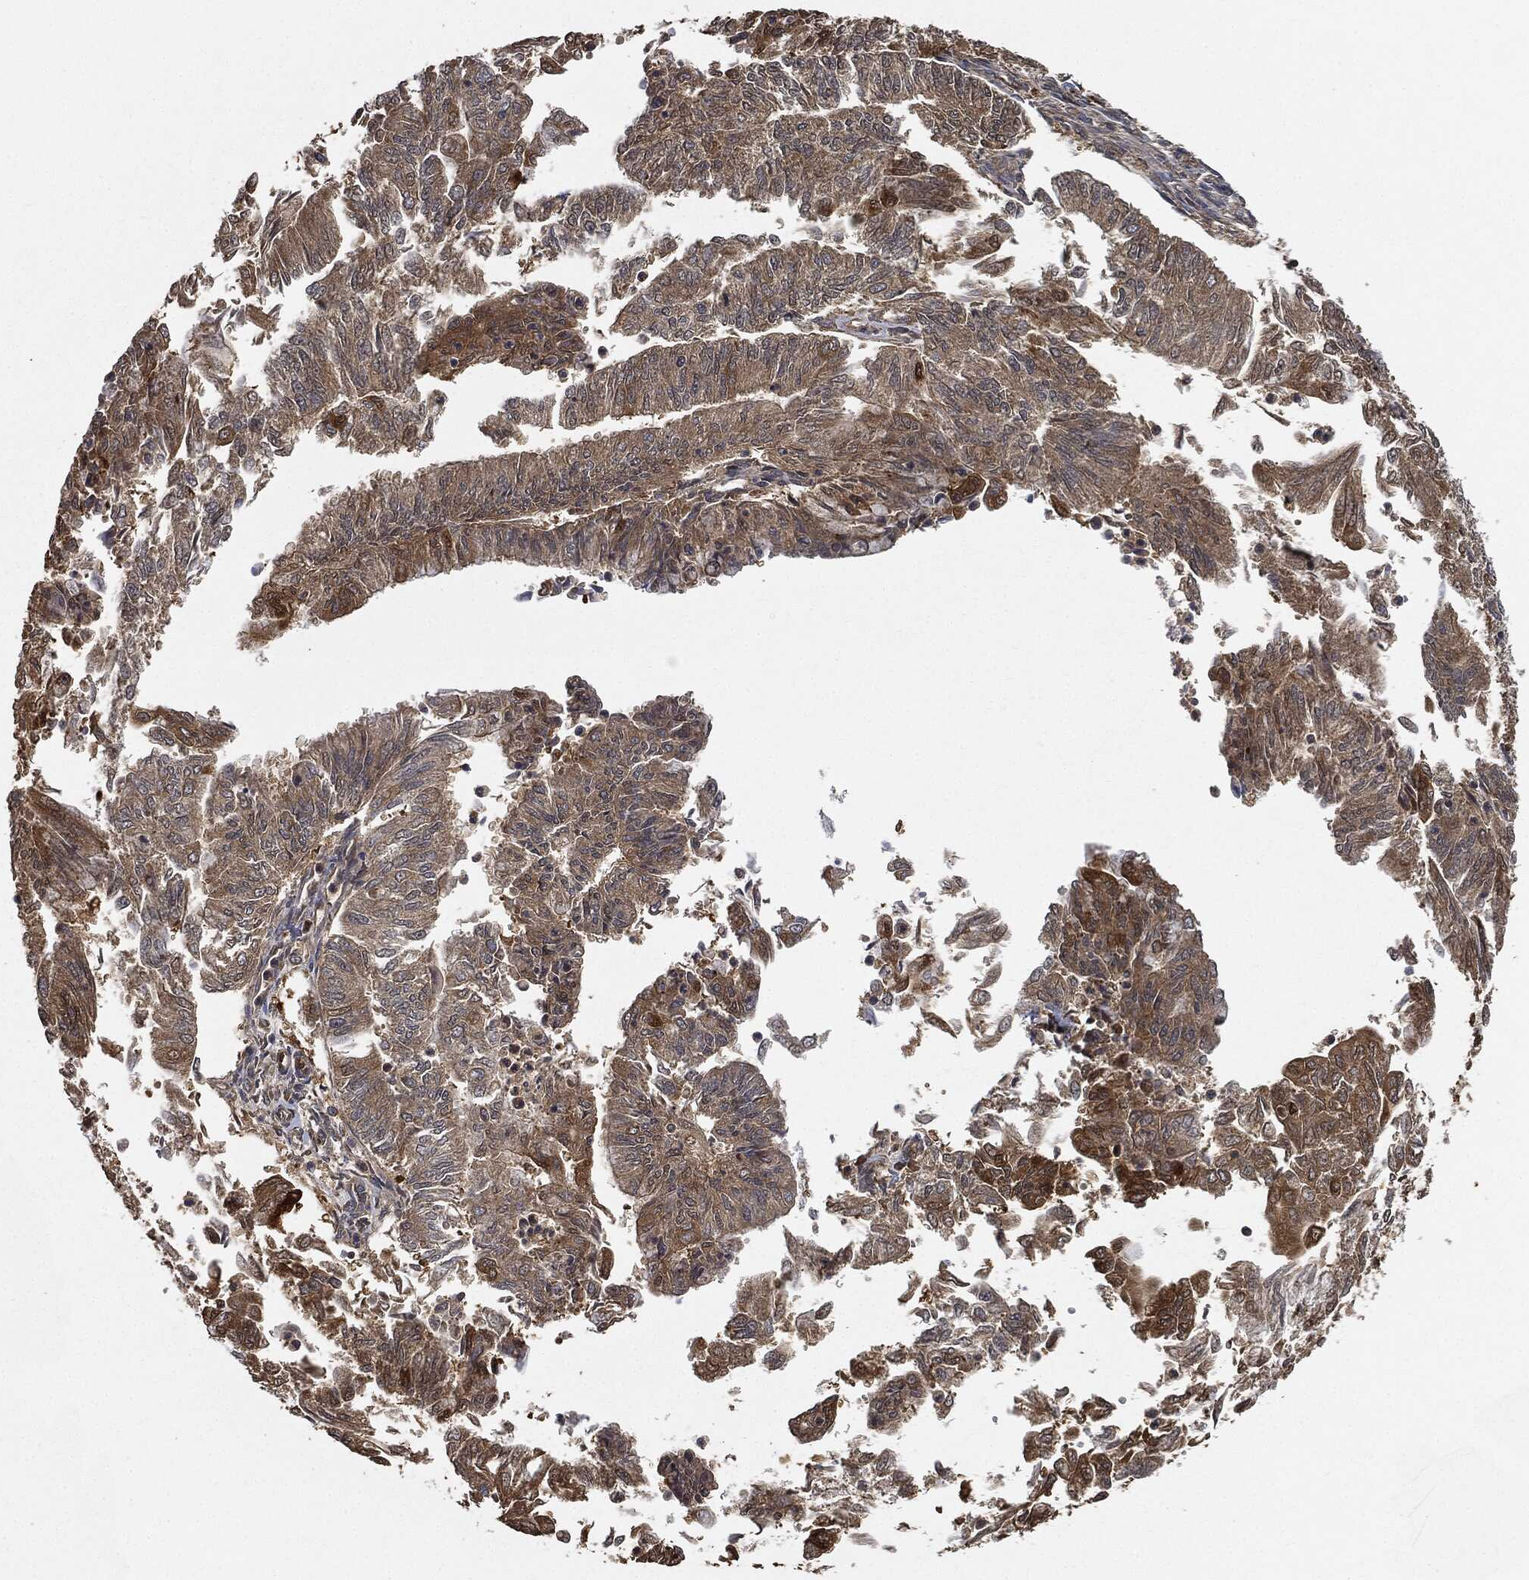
{"staining": {"intensity": "moderate", "quantity": "<25%", "location": "cytoplasmic/membranous"}, "tissue": "endometrial cancer", "cell_type": "Tumor cells", "image_type": "cancer", "snomed": [{"axis": "morphology", "description": "Adenocarcinoma, NOS"}, {"axis": "topography", "description": "Endometrium"}], "caption": "Tumor cells reveal low levels of moderate cytoplasmic/membranous positivity in about <25% of cells in endometrial adenocarcinoma. Using DAB (brown) and hematoxylin (blue) stains, captured at high magnification using brightfield microscopy.", "gene": "BRAF", "patient": {"sex": "female", "age": 59}}